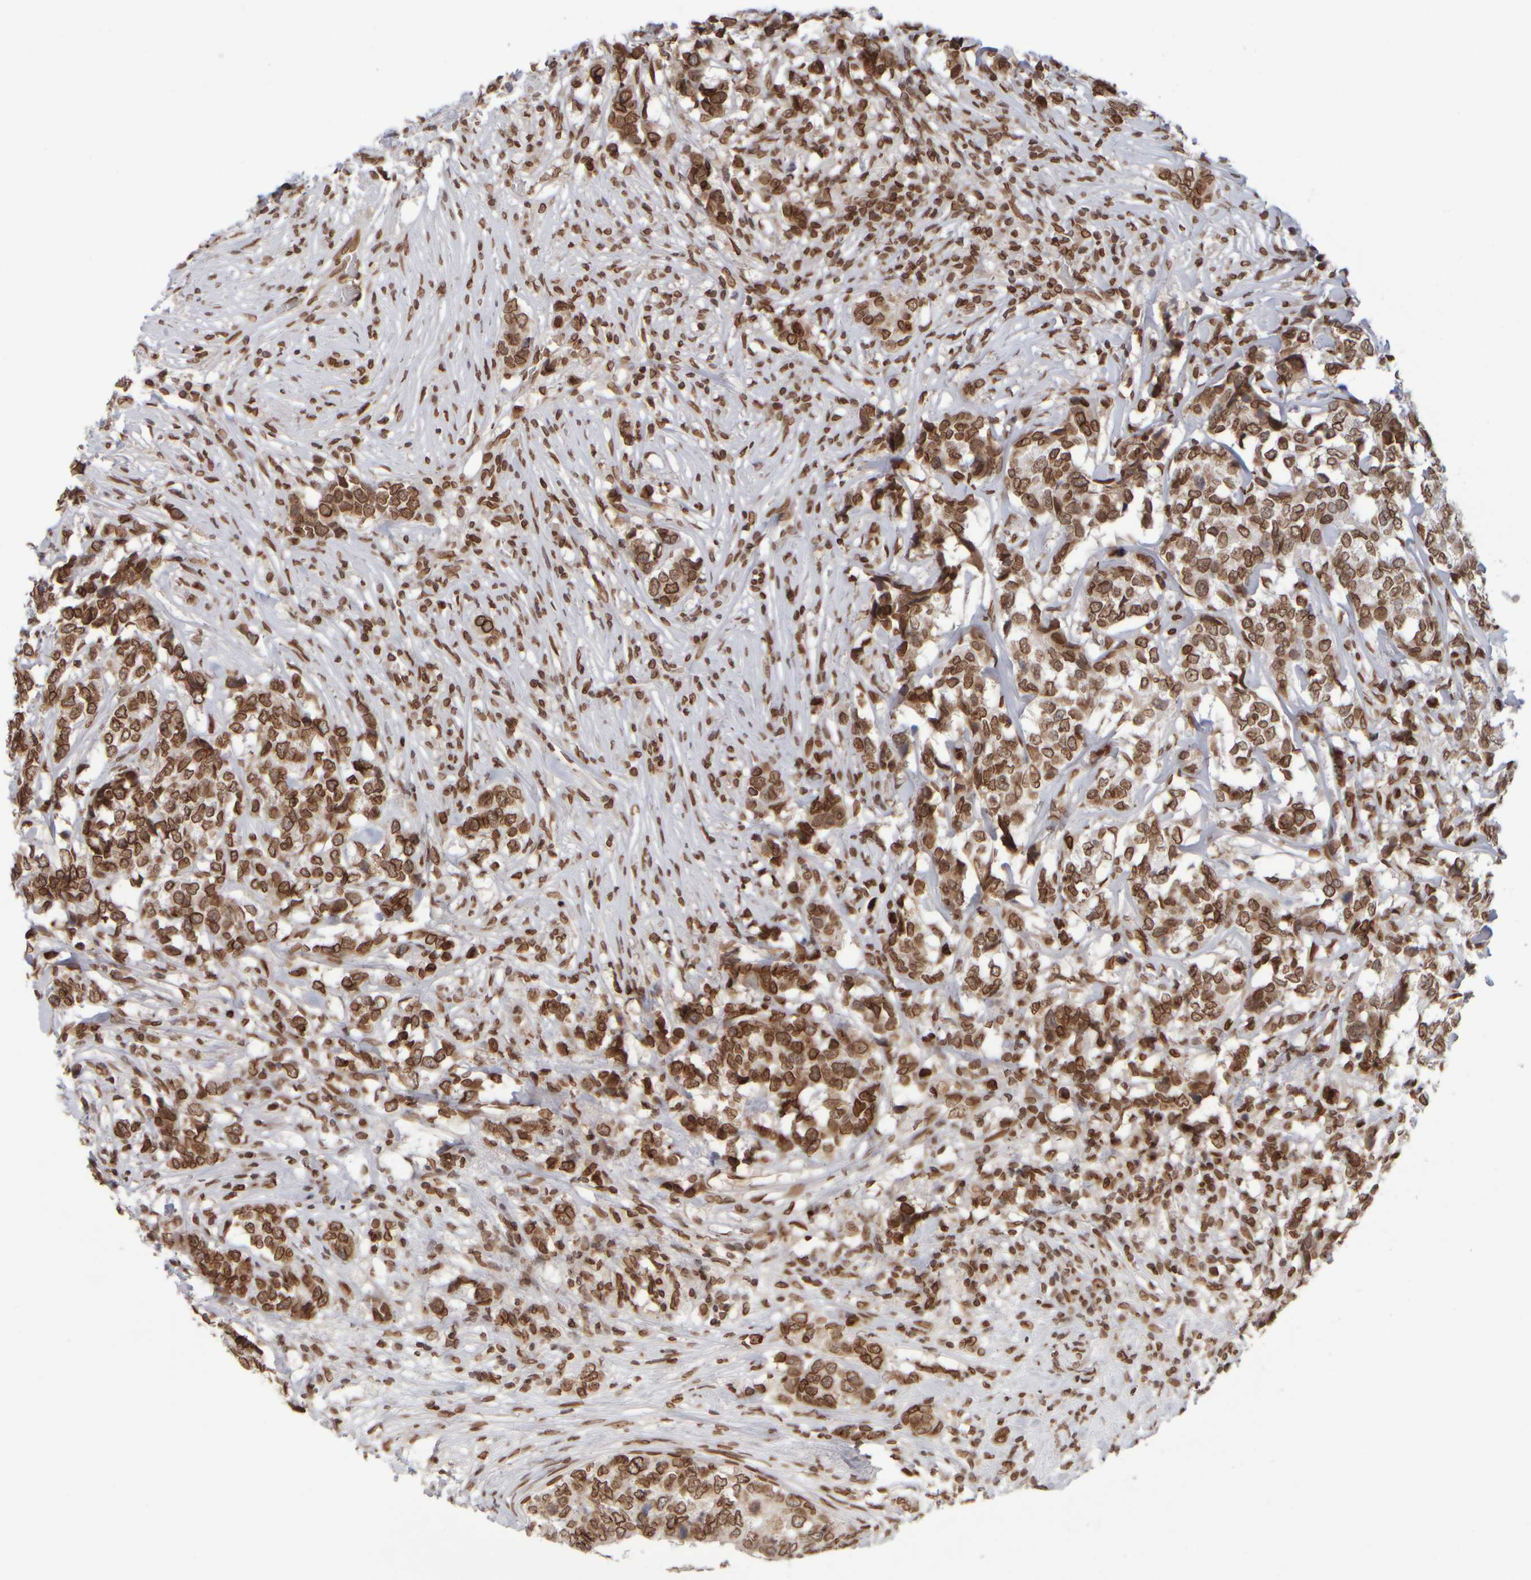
{"staining": {"intensity": "strong", "quantity": ">75%", "location": "cytoplasmic/membranous,nuclear"}, "tissue": "breast cancer", "cell_type": "Tumor cells", "image_type": "cancer", "snomed": [{"axis": "morphology", "description": "Lobular carcinoma"}, {"axis": "topography", "description": "Breast"}], "caption": "An image showing strong cytoplasmic/membranous and nuclear staining in approximately >75% of tumor cells in breast cancer, as visualized by brown immunohistochemical staining.", "gene": "ZC3HC1", "patient": {"sex": "female", "age": 59}}